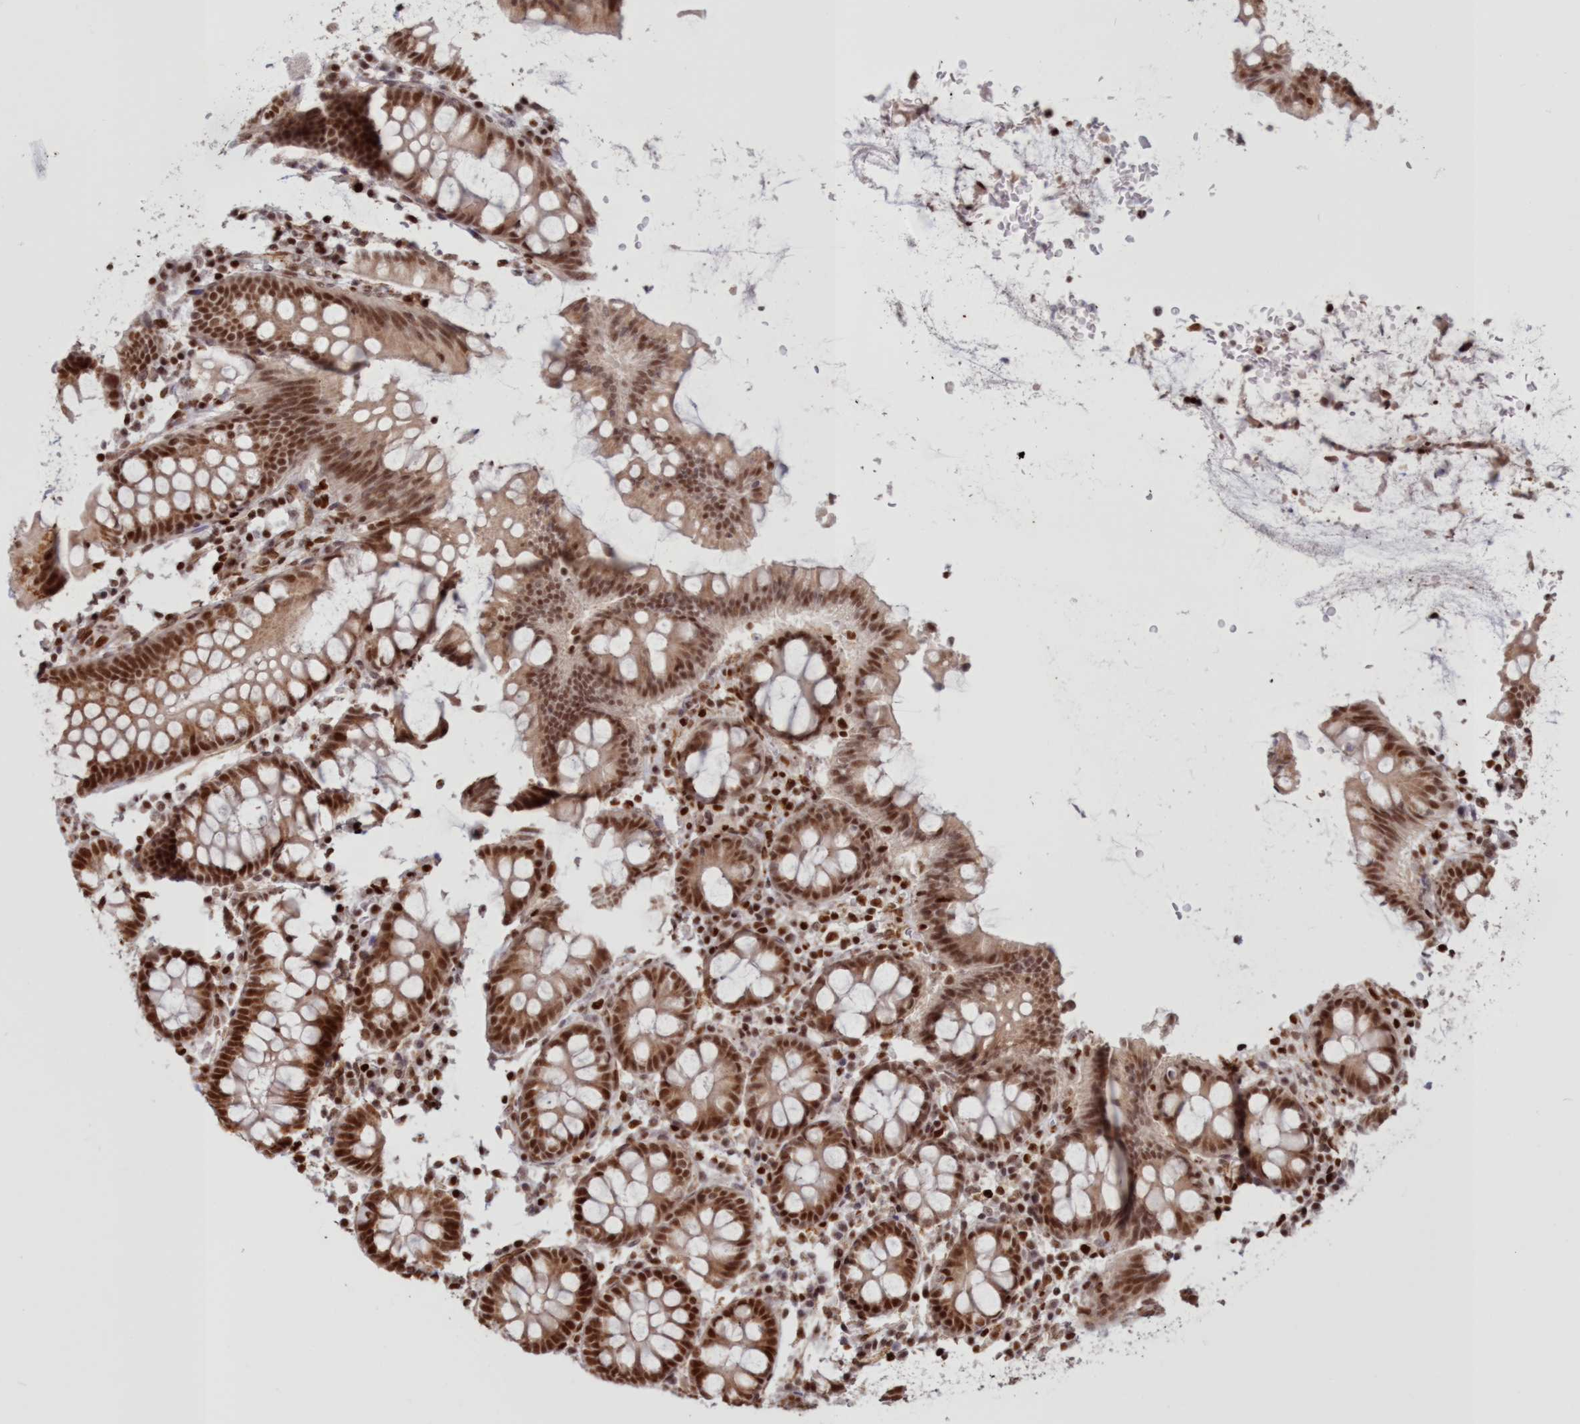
{"staining": {"intensity": "weak", "quantity": ">75%", "location": "cytoplasmic/membranous"}, "tissue": "colon", "cell_type": "Endothelial cells", "image_type": "normal", "snomed": [{"axis": "morphology", "description": "Normal tissue, NOS"}, {"axis": "topography", "description": "Colon"}], "caption": "Weak cytoplasmic/membranous protein expression is identified in approximately >75% of endothelial cells in colon.", "gene": "POLR2B", "patient": {"sex": "female", "age": 79}}